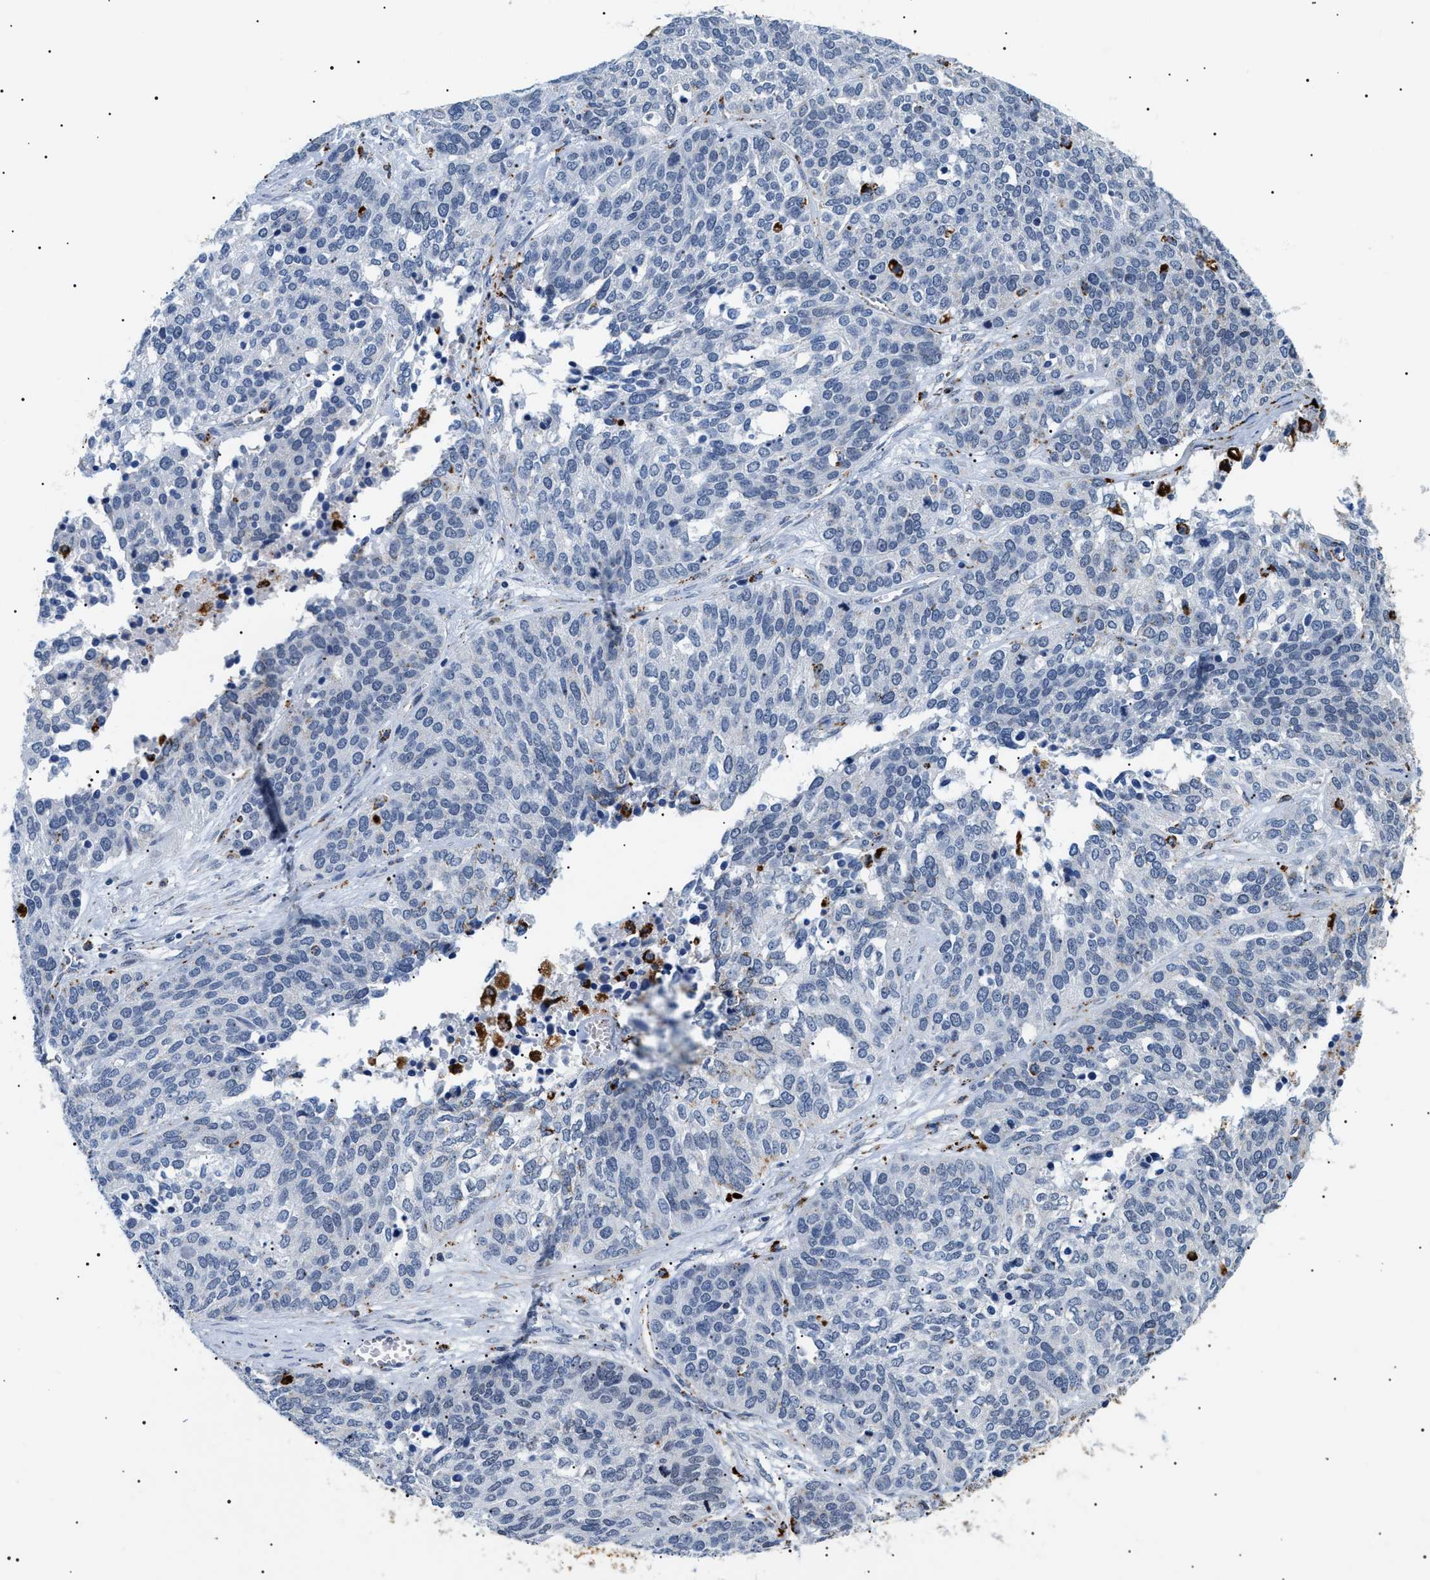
{"staining": {"intensity": "negative", "quantity": "none", "location": "none"}, "tissue": "ovarian cancer", "cell_type": "Tumor cells", "image_type": "cancer", "snomed": [{"axis": "morphology", "description": "Cystadenocarcinoma, serous, NOS"}, {"axis": "topography", "description": "Ovary"}], "caption": "The photomicrograph exhibits no significant expression in tumor cells of ovarian serous cystadenocarcinoma. (DAB (3,3'-diaminobenzidine) IHC, high magnification).", "gene": "HSD17B11", "patient": {"sex": "female", "age": 44}}